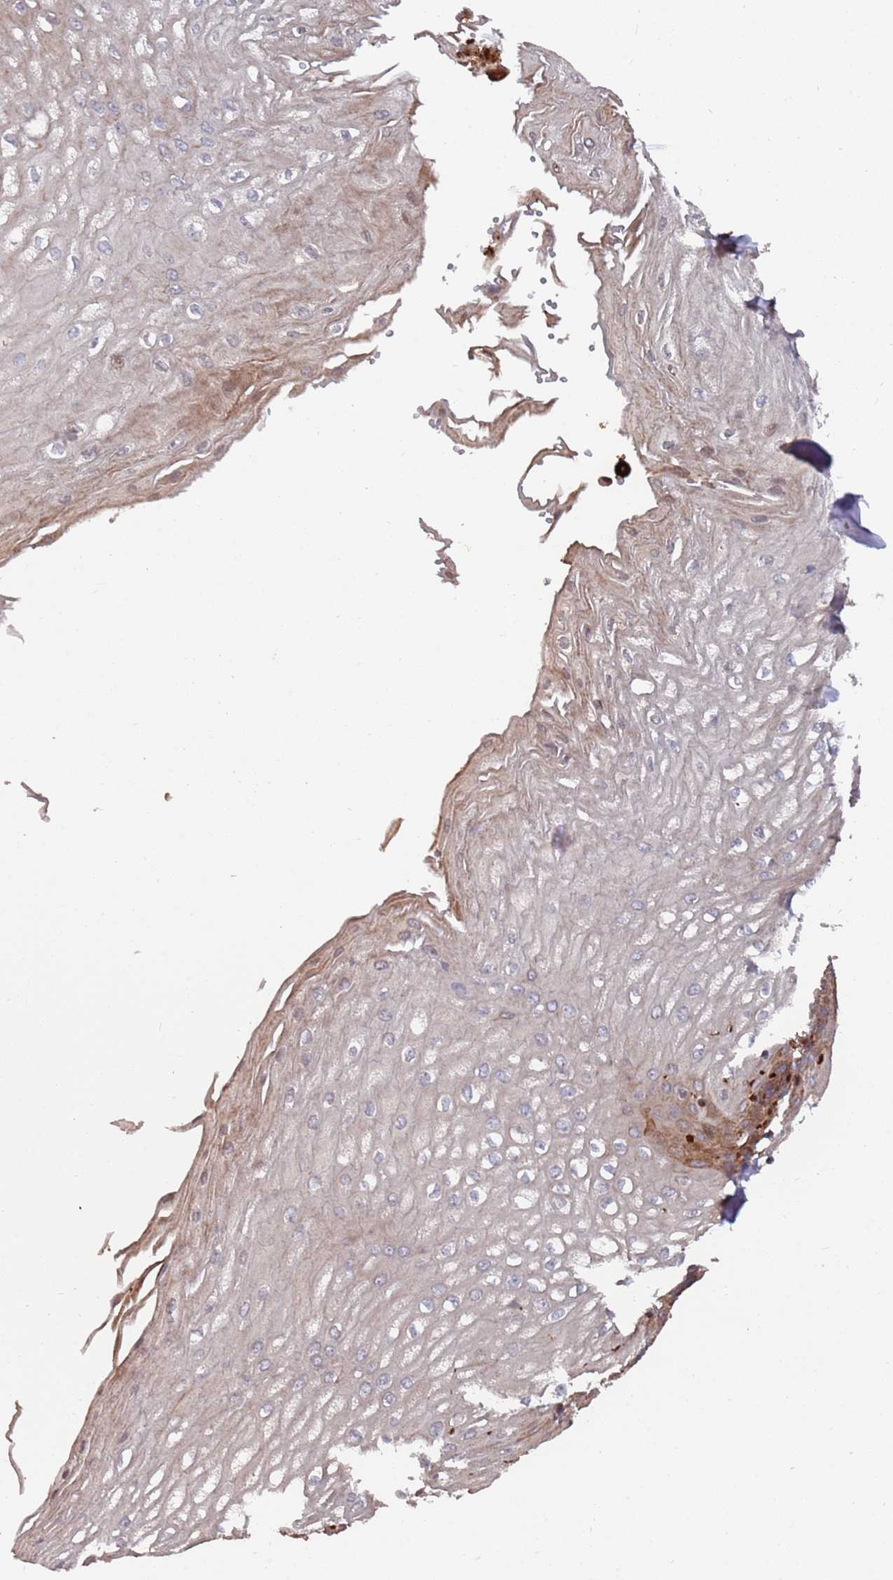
{"staining": {"intensity": "moderate", "quantity": "25%-75%", "location": "cytoplasmic/membranous"}, "tissue": "esophagus", "cell_type": "Squamous epithelial cells", "image_type": "normal", "snomed": [{"axis": "morphology", "description": "Normal tissue, NOS"}, {"axis": "topography", "description": "Esophagus"}], "caption": "Esophagus was stained to show a protein in brown. There is medium levels of moderate cytoplasmic/membranous staining in approximately 25%-75% of squamous epithelial cells. Using DAB (brown) and hematoxylin (blue) stains, captured at high magnification using brightfield microscopy.", "gene": "LACC1", "patient": {"sex": "male", "age": 60}}